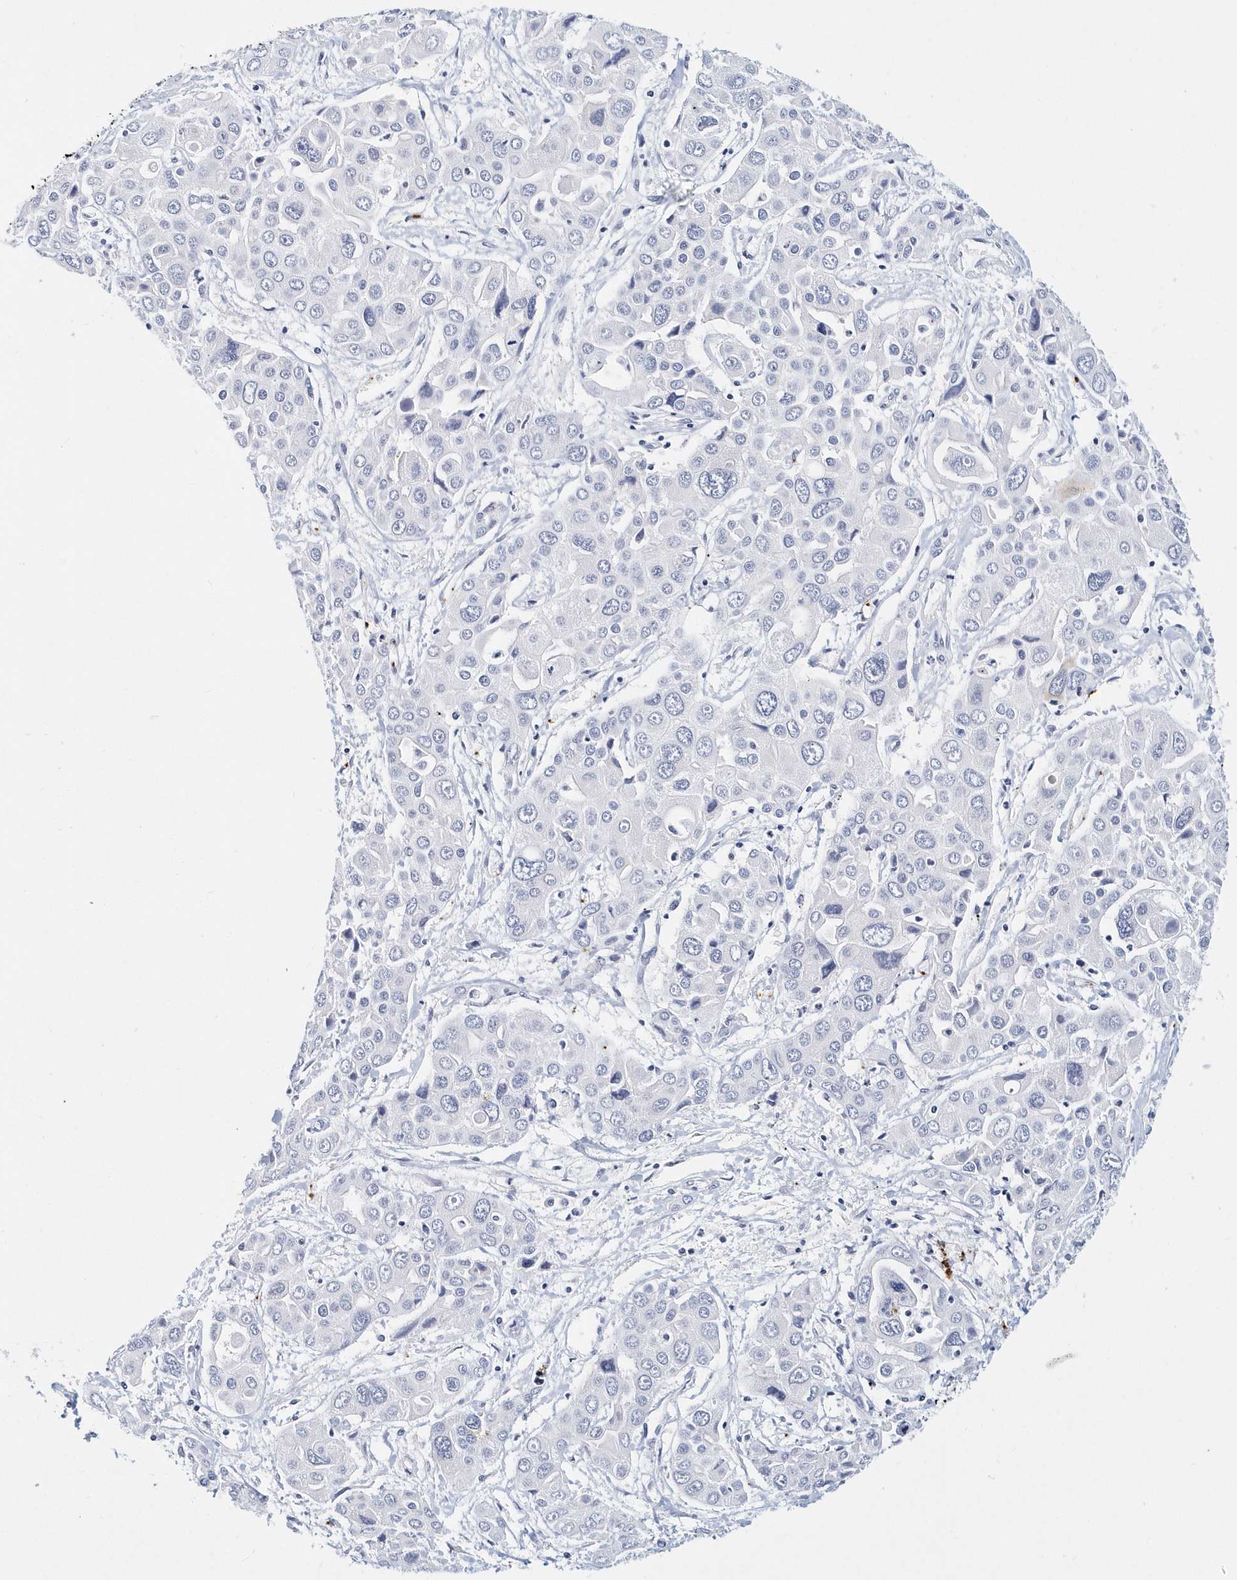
{"staining": {"intensity": "negative", "quantity": "none", "location": "none"}, "tissue": "liver cancer", "cell_type": "Tumor cells", "image_type": "cancer", "snomed": [{"axis": "morphology", "description": "Cholangiocarcinoma"}, {"axis": "topography", "description": "Liver"}], "caption": "This histopathology image is of liver cancer (cholangiocarcinoma) stained with immunohistochemistry (IHC) to label a protein in brown with the nuclei are counter-stained blue. There is no staining in tumor cells.", "gene": "ITGA2B", "patient": {"sex": "male", "age": 67}}